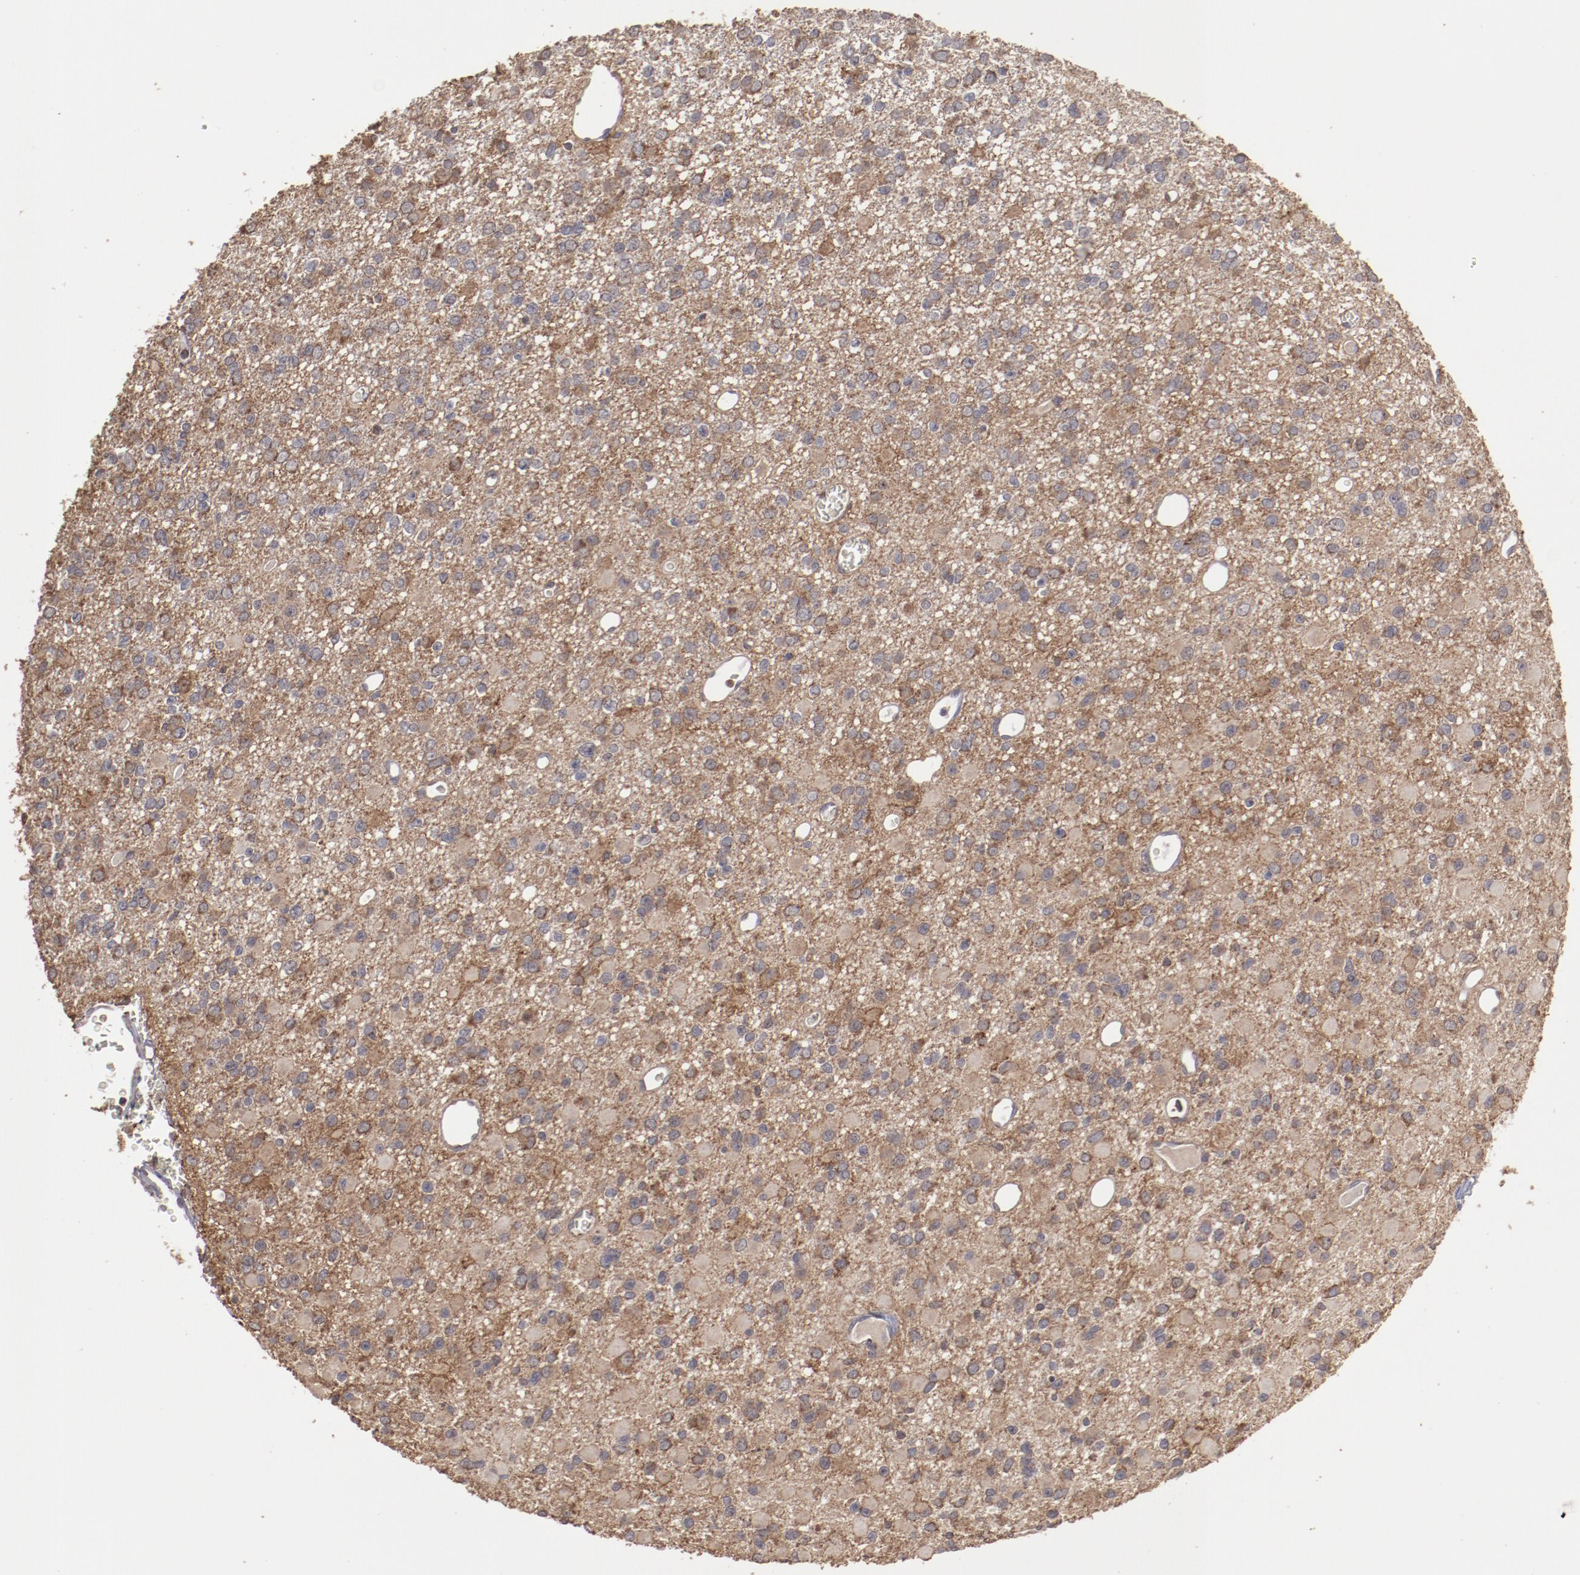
{"staining": {"intensity": "moderate", "quantity": "25%-75%", "location": "cytoplasmic/membranous"}, "tissue": "glioma", "cell_type": "Tumor cells", "image_type": "cancer", "snomed": [{"axis": "morphology", "description": "Glioma, malignant, Low grade"}, {"axis": "topography", "description": "Brain"}], "caption": "Protein expression analysis of human glioma reveals moderate cytoplasmic/membranous positivity in about 25%-75% of tumor cells. (Brightfield microscopy of DAB IHC at high magnification).", "gene": "RPS4Y1", "patient": {"sex": "male", "age": 42}}